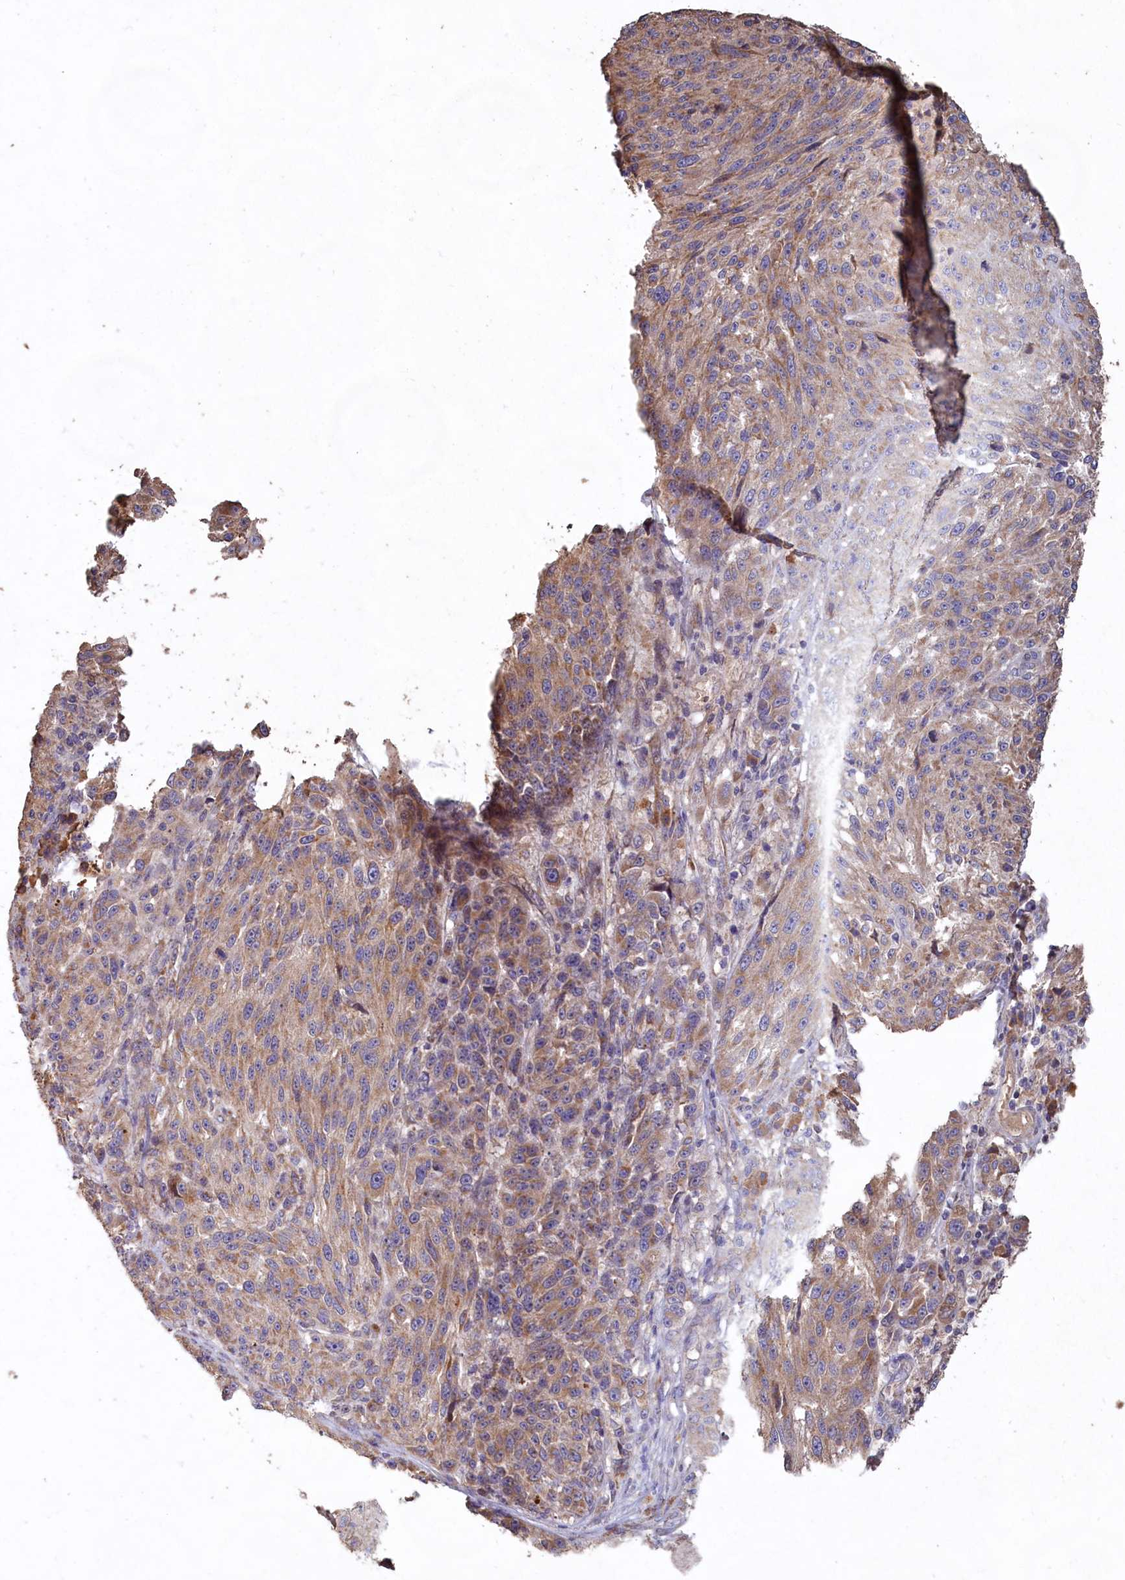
{"staining": {"intensity": "weak", "quantity": "25%-75%", "location": "cytoplasmic/membranous"}, "tissue": "melanoma", "cell_type": "Tumor cells", "image_type": "cancer", "snomed": [{"axis": "morphology", "description": "Malignant melanoma, NOS"}, {"axis": "topography", "description": "Skin"}], "caption": "Malignant melanoma stained with a brown dye displays weak cytoplasmic/membranous positive positivity in about 25%-75% of tumor cells.", "gene": "FUNDC1", "patient": {"sex": "male", "age": 53}}